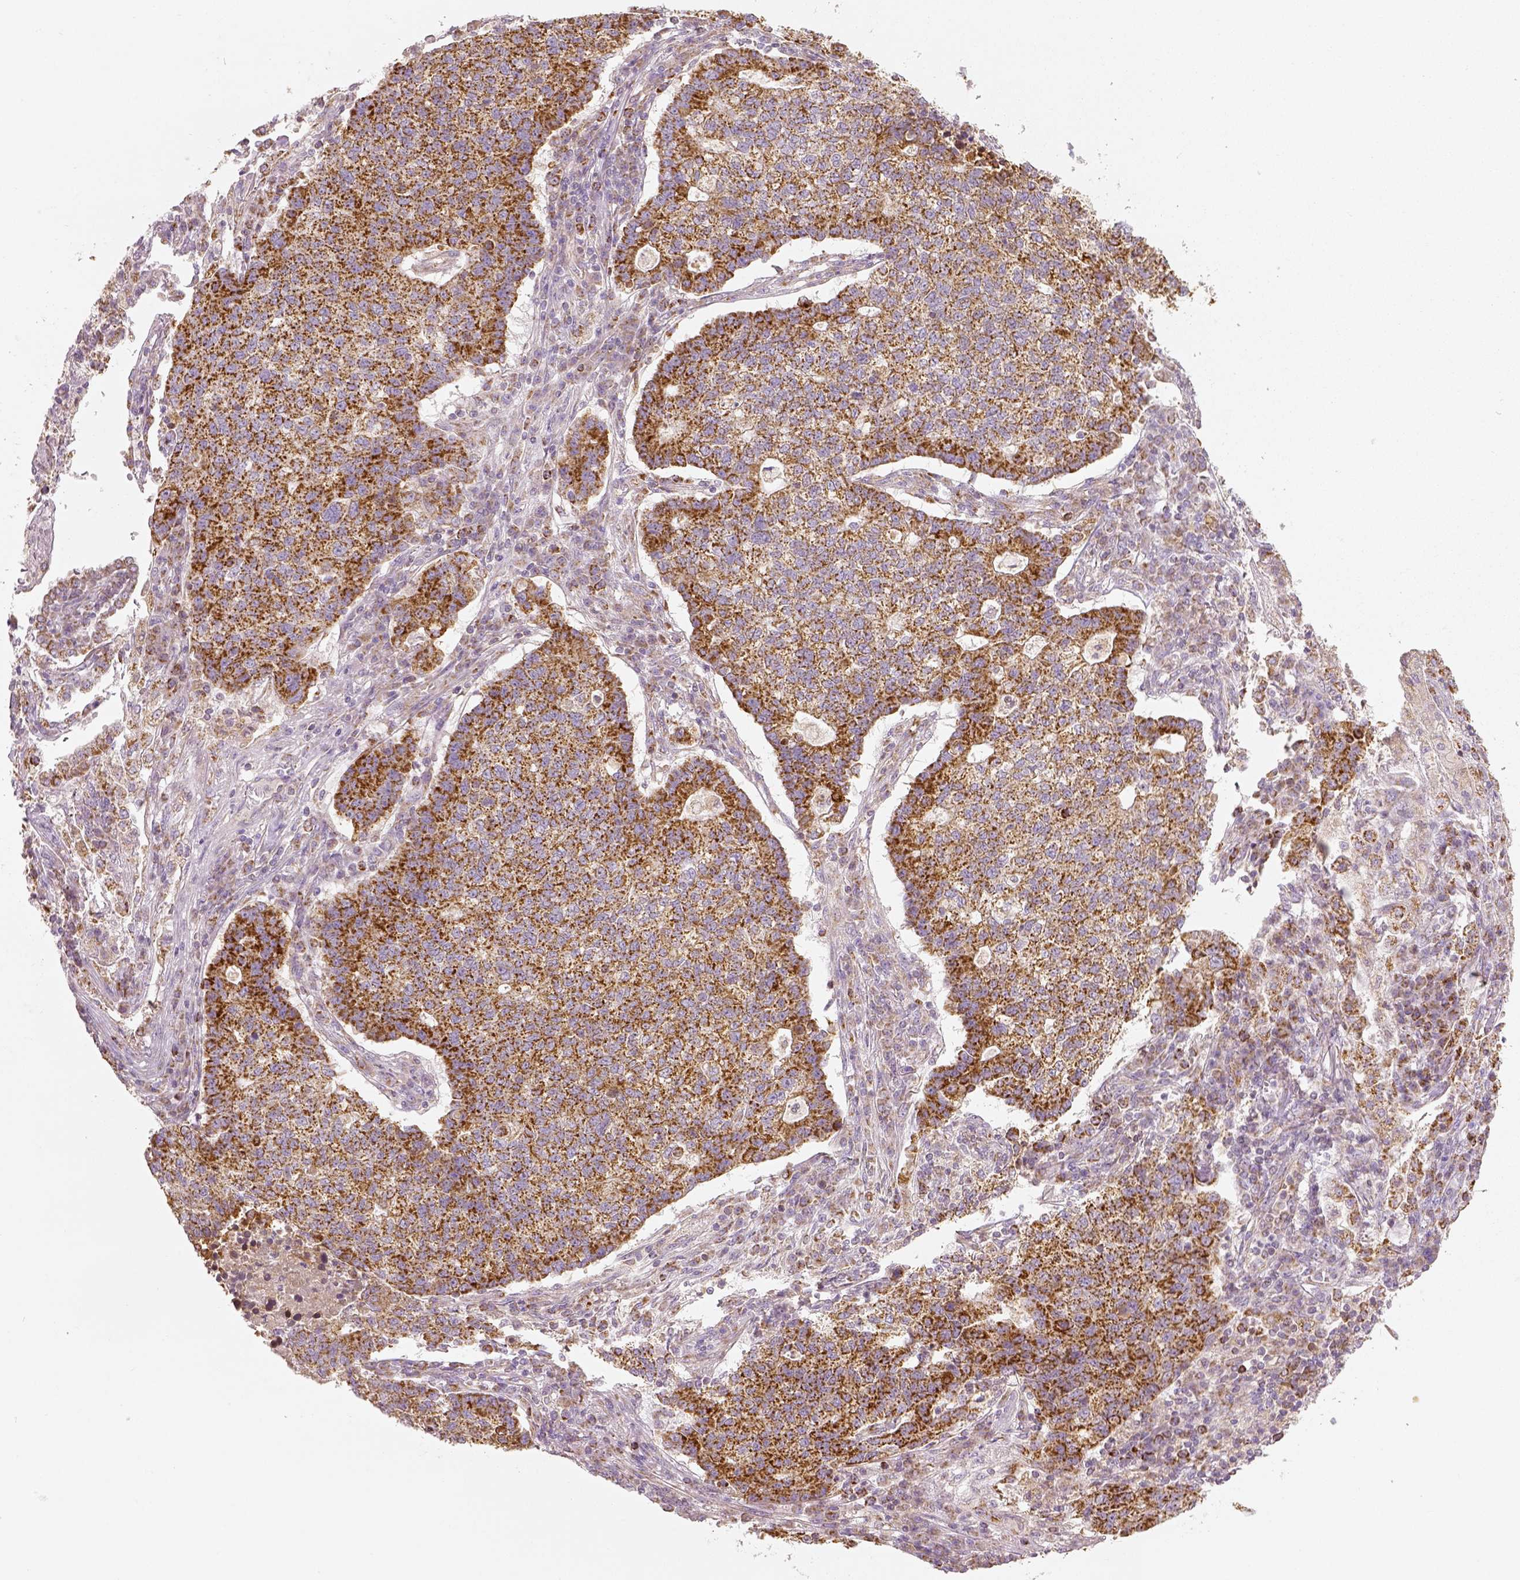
{"staining": {"intensity": "strong", "quantity": ">75%", "location": "cytoplasmic/membranous"}, "tissue": "lung cancer", "cell_type": "Tumor cells", "image_type": "cancer", "snomed": [{"axis": "morphology", "description": "Adenocarcinoma, NOS"}, {"axis": "topography", "description": "Lung"}], "caption": "Lung cancer tissue reveals strong cytoplasmic/membranous staining in approximately >75% of tumor cells, visualized by immunohistochemistry.", "gene": "PGAM5", "patient": {"sex": "male", "age": 57}}